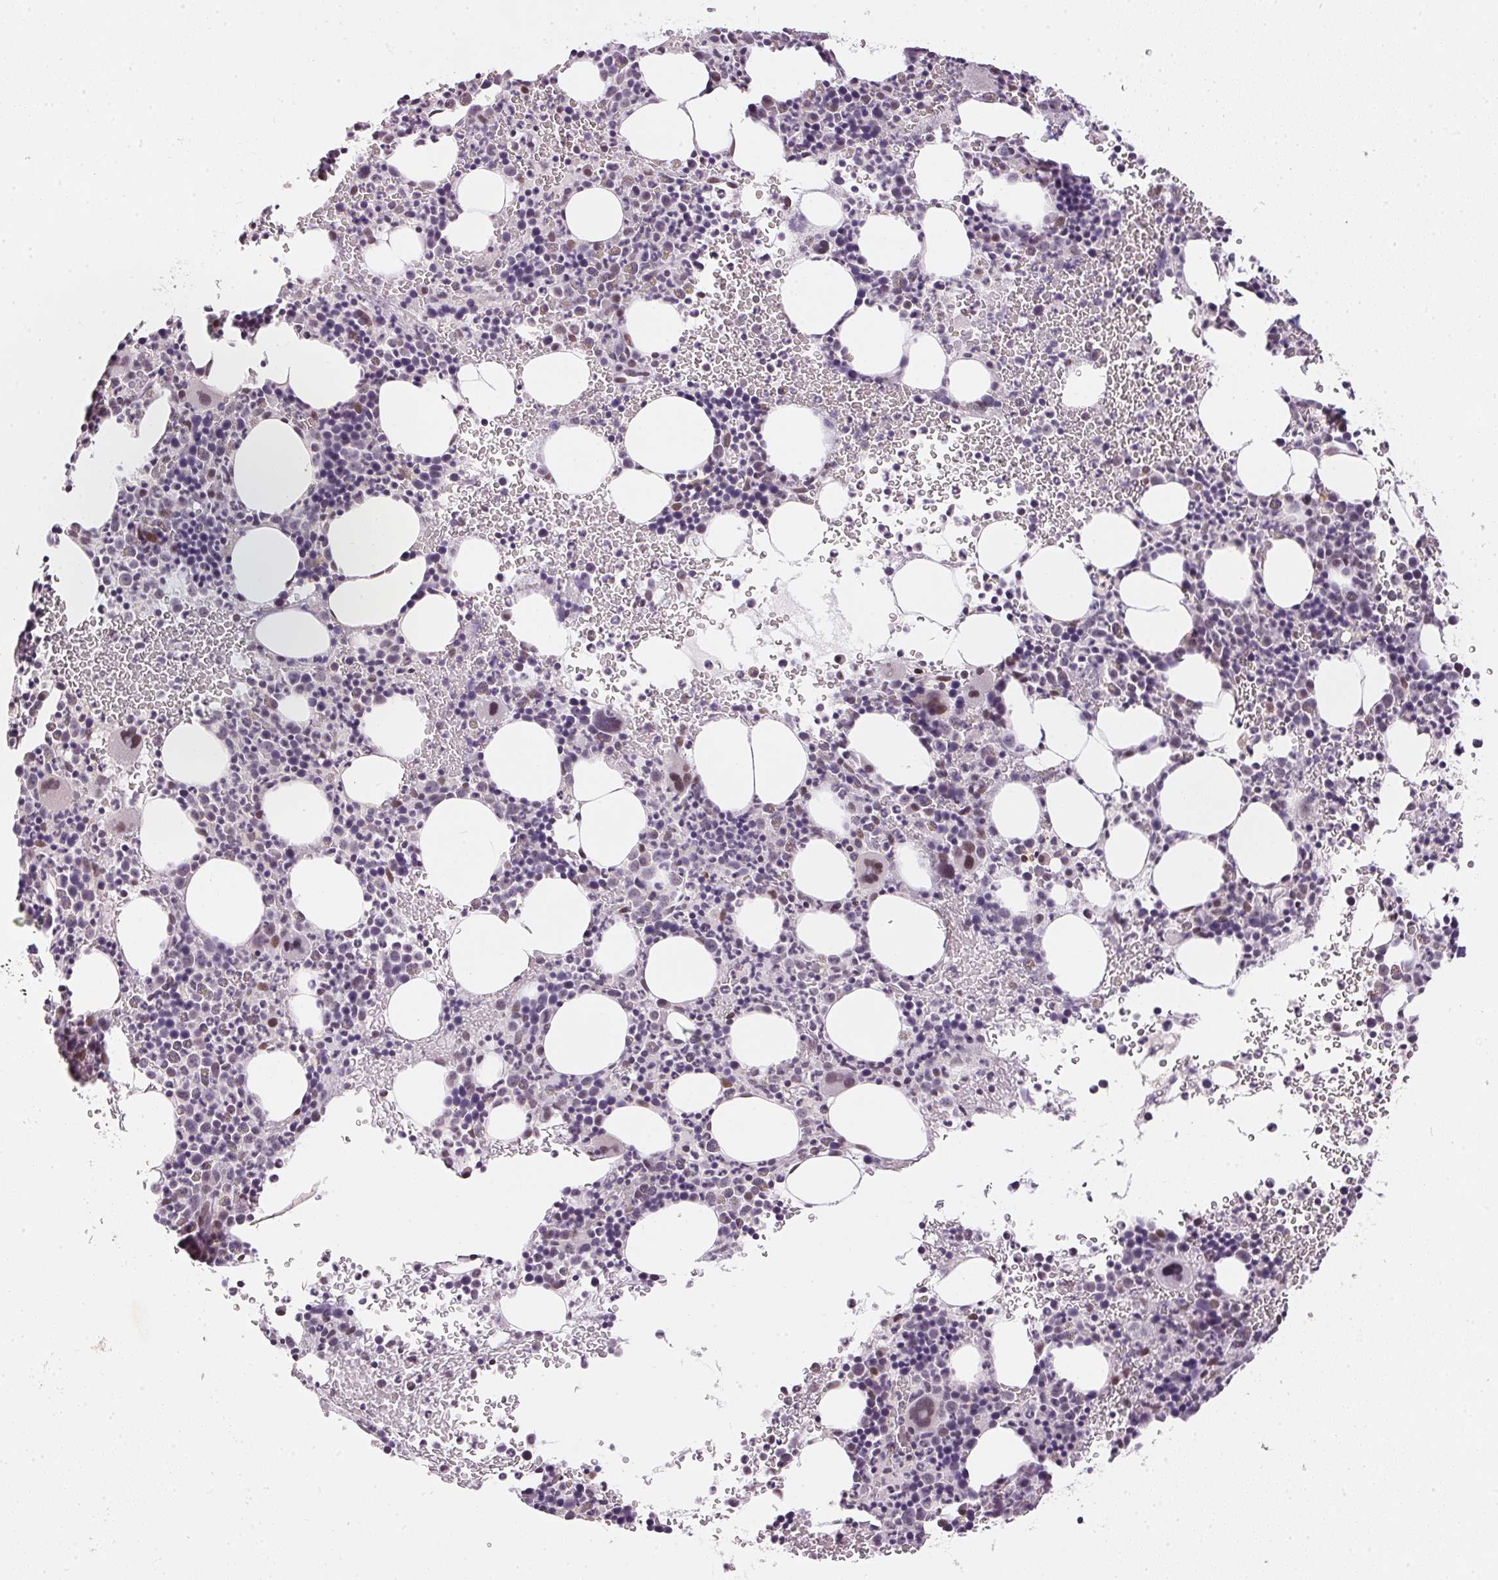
{"staining": {"intensity": "moderate", "quantity": "<25%", "location": "nuclear"}, "tissue": "bone marrow", "cell_type": "Hematopoietic cells", "image_type": "normal", "snomed": [{"axis": "morphology", "description": "Normal tissue, NOS"}, {"axis": "topography", "description": "Bone marrow"}], "caption": "Human bone marrow stained for a protein (brown) displays moderate nuclear positive staining in approximately <25% of hematopoietic cells.", "gene": "KDM4D", "patient": {"sex": "male", "age": 63}}